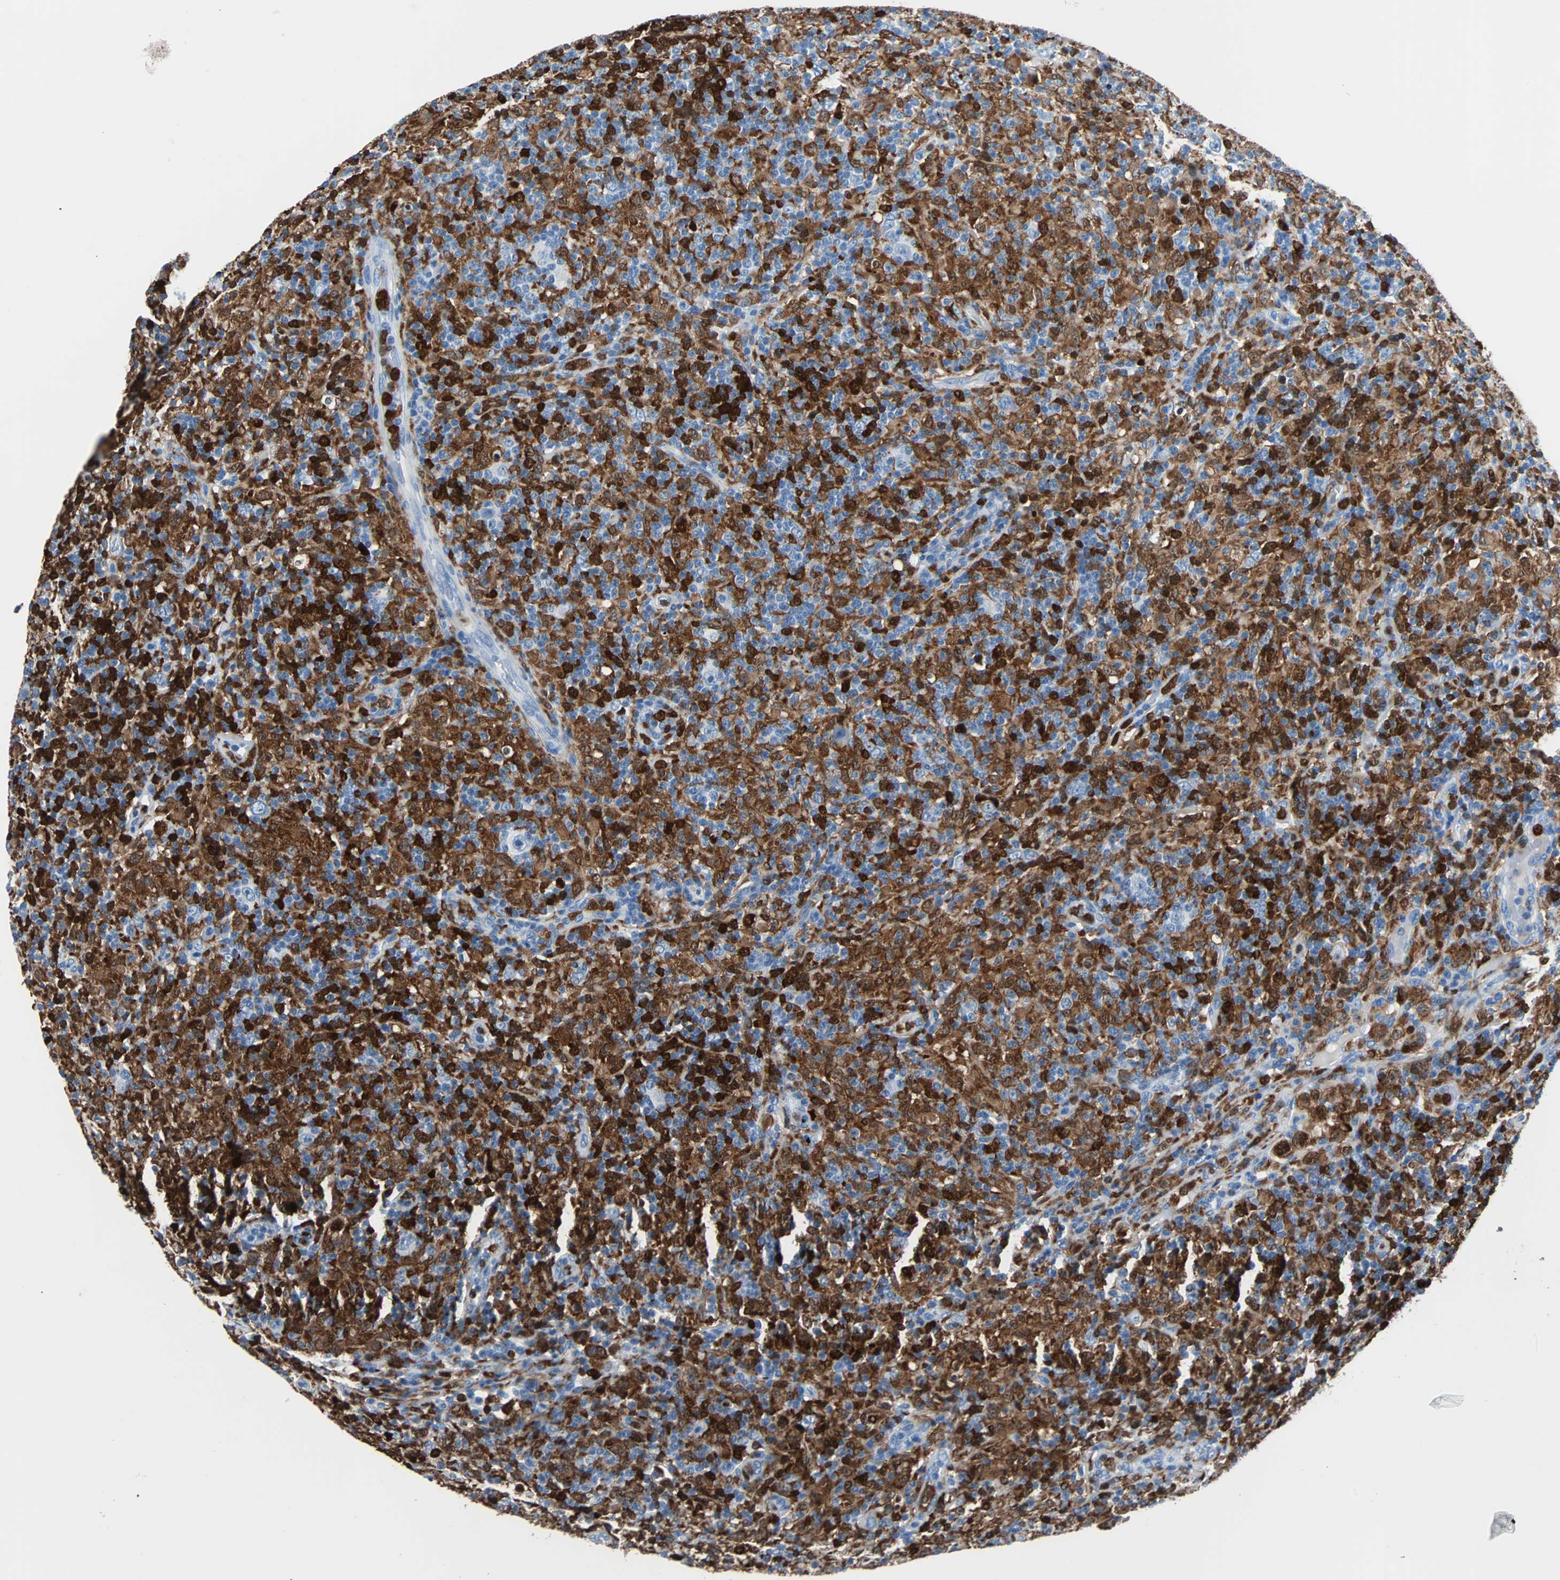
{"staining": {"intensity": "strong", "quantity": "25%-75%", "location": "cytoplasmic/membranous"}, "tissue": "lymphoma", "cell_type": "Tumor cells", "image_type": "cancer", "snomed": [{"axis": "morphology", "description": "Hodgkin's disease, NOS"}, {"axis": "topography", "description": "Lymph node"}], "caption": "IHC histopathology image of neoplastic tissue: human lymphoma stained using immunohistochemistry (IHC) displays high levels of strong protein expression localized specifically in the cytoplasmic/membranous of tumor cells, appearing as a cytoplasmic/membranous brown color.", "gene": "SYK", "patient": {"sex": "male", "age": 70}}